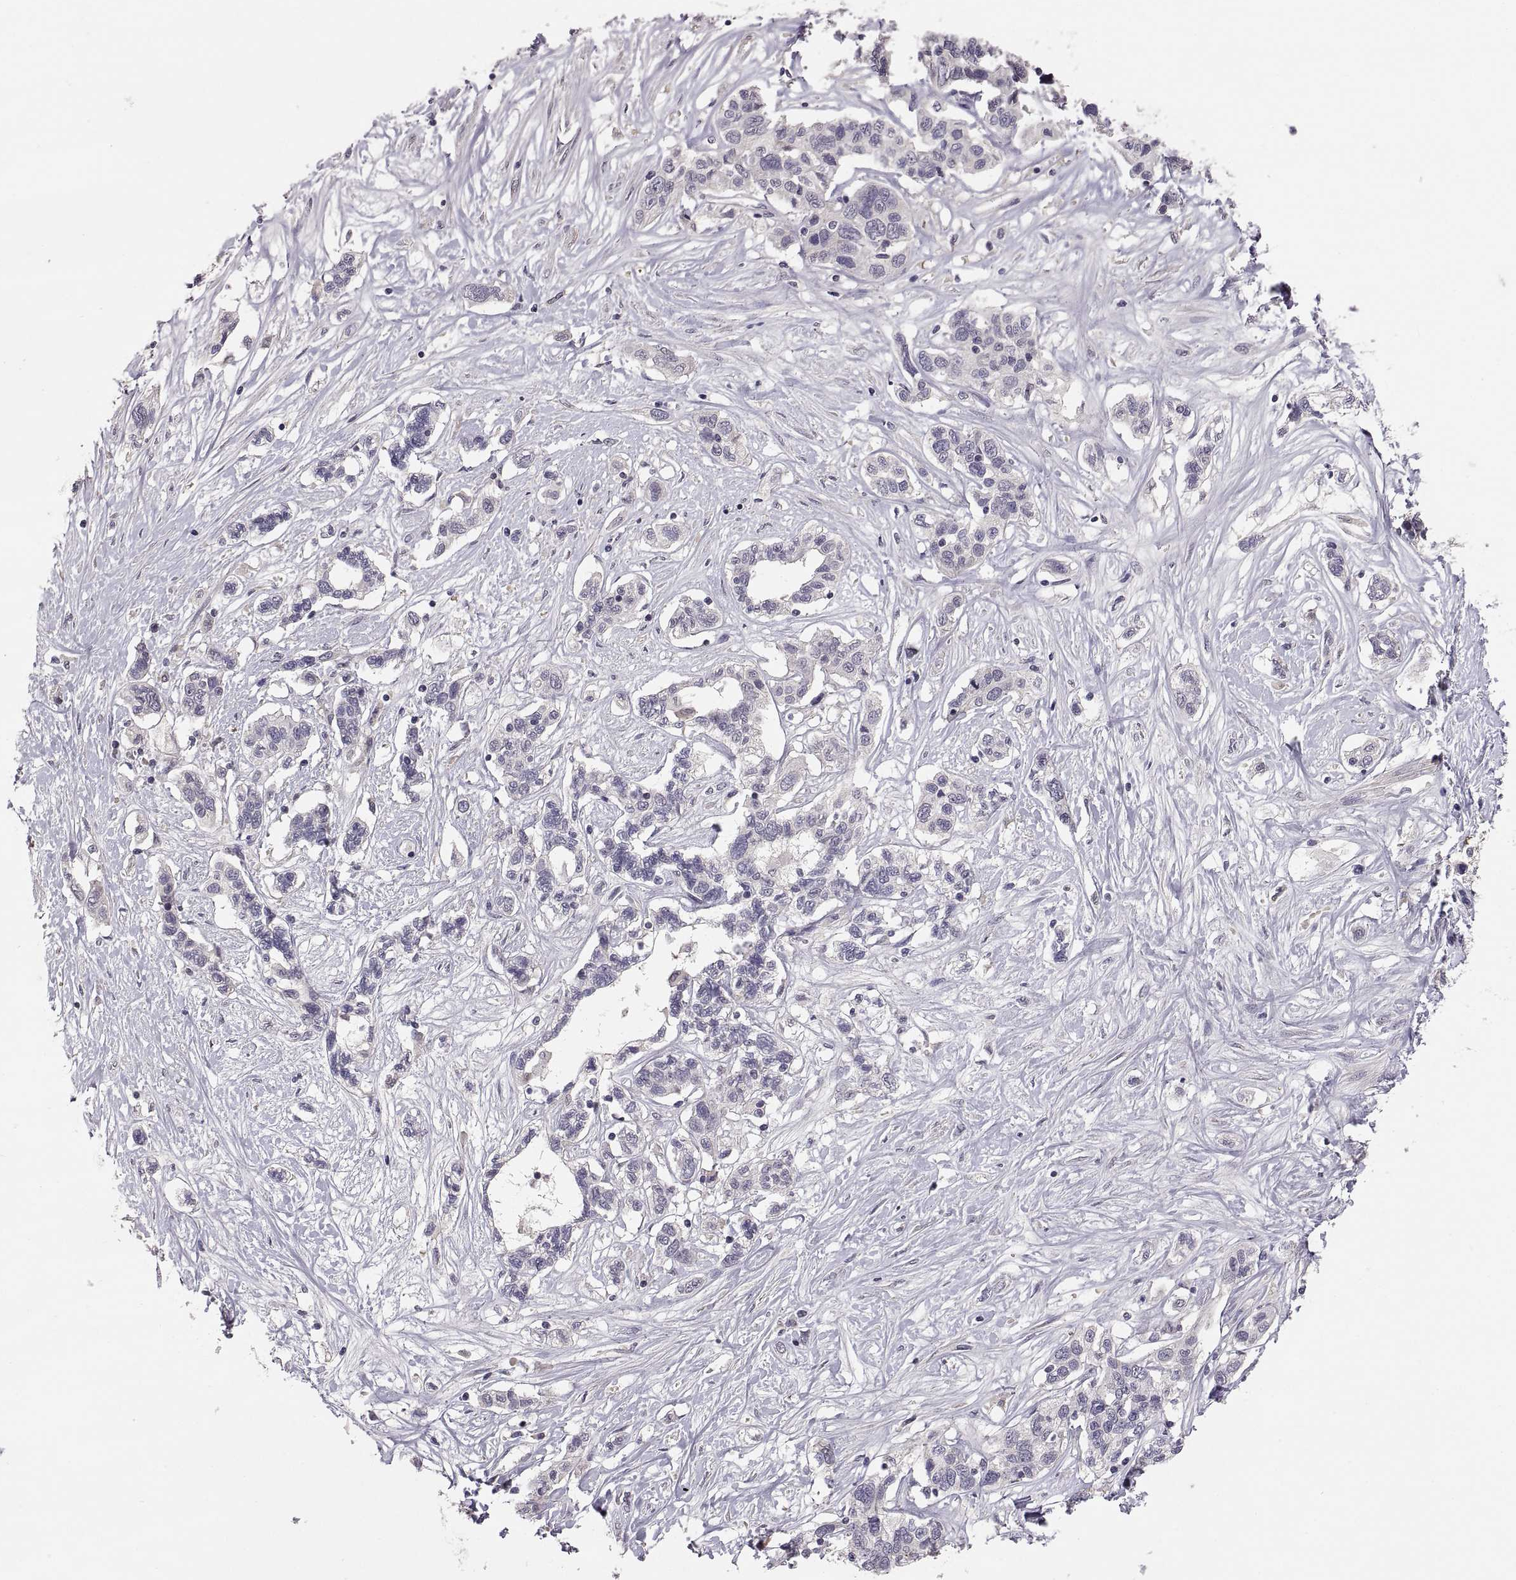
{"staining": {"intensity": "negative", "quantity": "none", "location": "none"}, "tissue": "liver cancer", "cell_type": "Tumor cells", "image_type": "cancer", "snomed": [{"axis": "morphology", "description": "Adenocarcinoma, NOS"}, {"axis": "morphology", "description": "Cholangiocarcinoma"}, {"axis": "topography", "description": "Liver"}], "caption": "The image displays no staining of tumor cells in cholangiocarcinoma (liver).", "gene": "PAX2", "patient": {"sex": "male", "age": 64}}